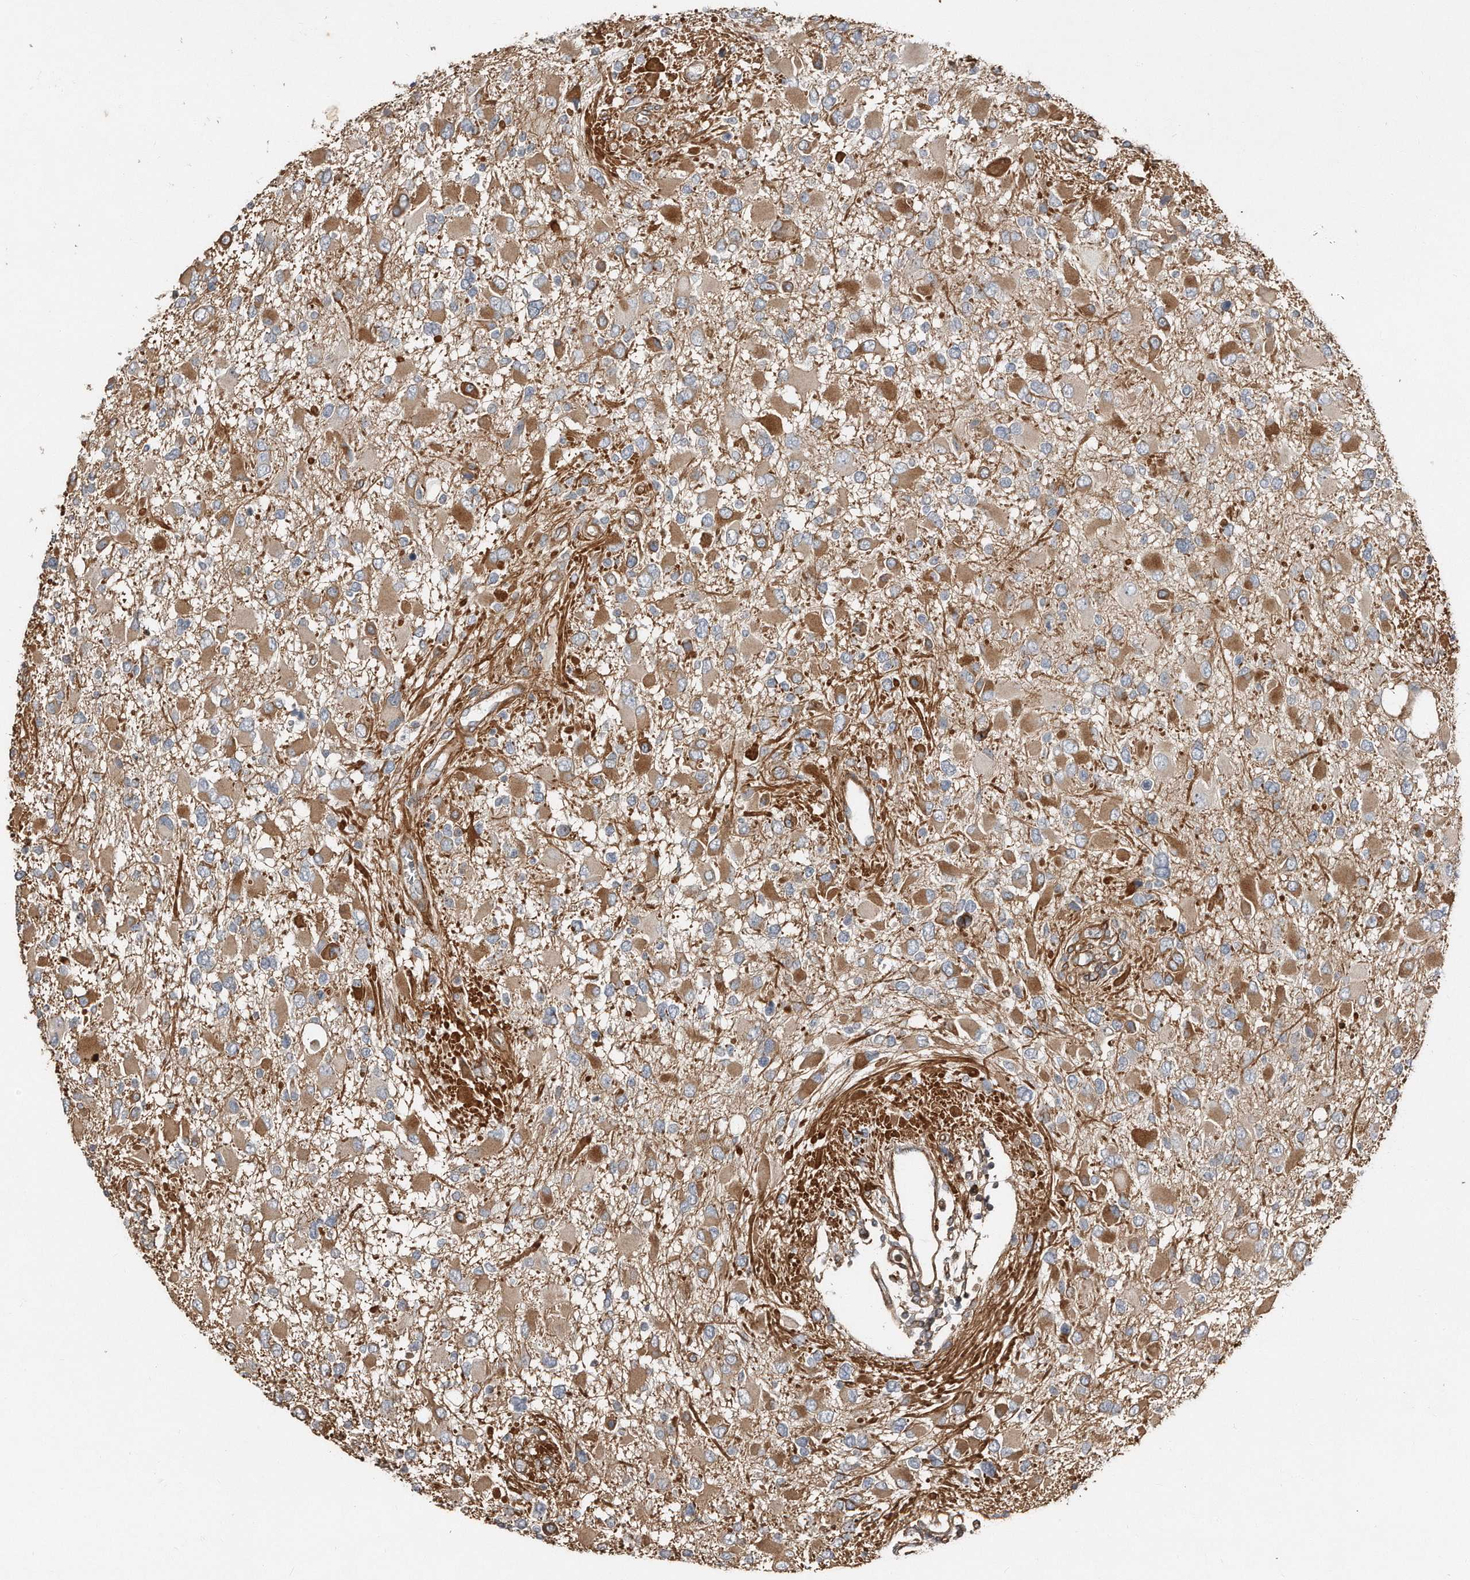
{"staining": {"intensity": "moderate", "quantity": "<25%", "location": "cytoplasmic/membranous"}, "tissue": "glioma", "cell_type": "Tumor cells", "image_type": "cancer", "snomed": [{"axis": "morphology", "description": "Glioma, malignant, High grade"}, {"axis": "topography", "description": "Brain"}], "caption": "Immunohistochemical staining of human glioma displays low levels of moderate cytoplasmic/membranous expression in approximately <25% of tumor cells. The protein of interest is stained brown, and the nuclei are stained in blue (DAB (3,3'-diaminobenzidine) IHC with brightfield microscopy, high magnification).", "gene": "SNAP47", "patient": {"sex": "male", "age": 53}}